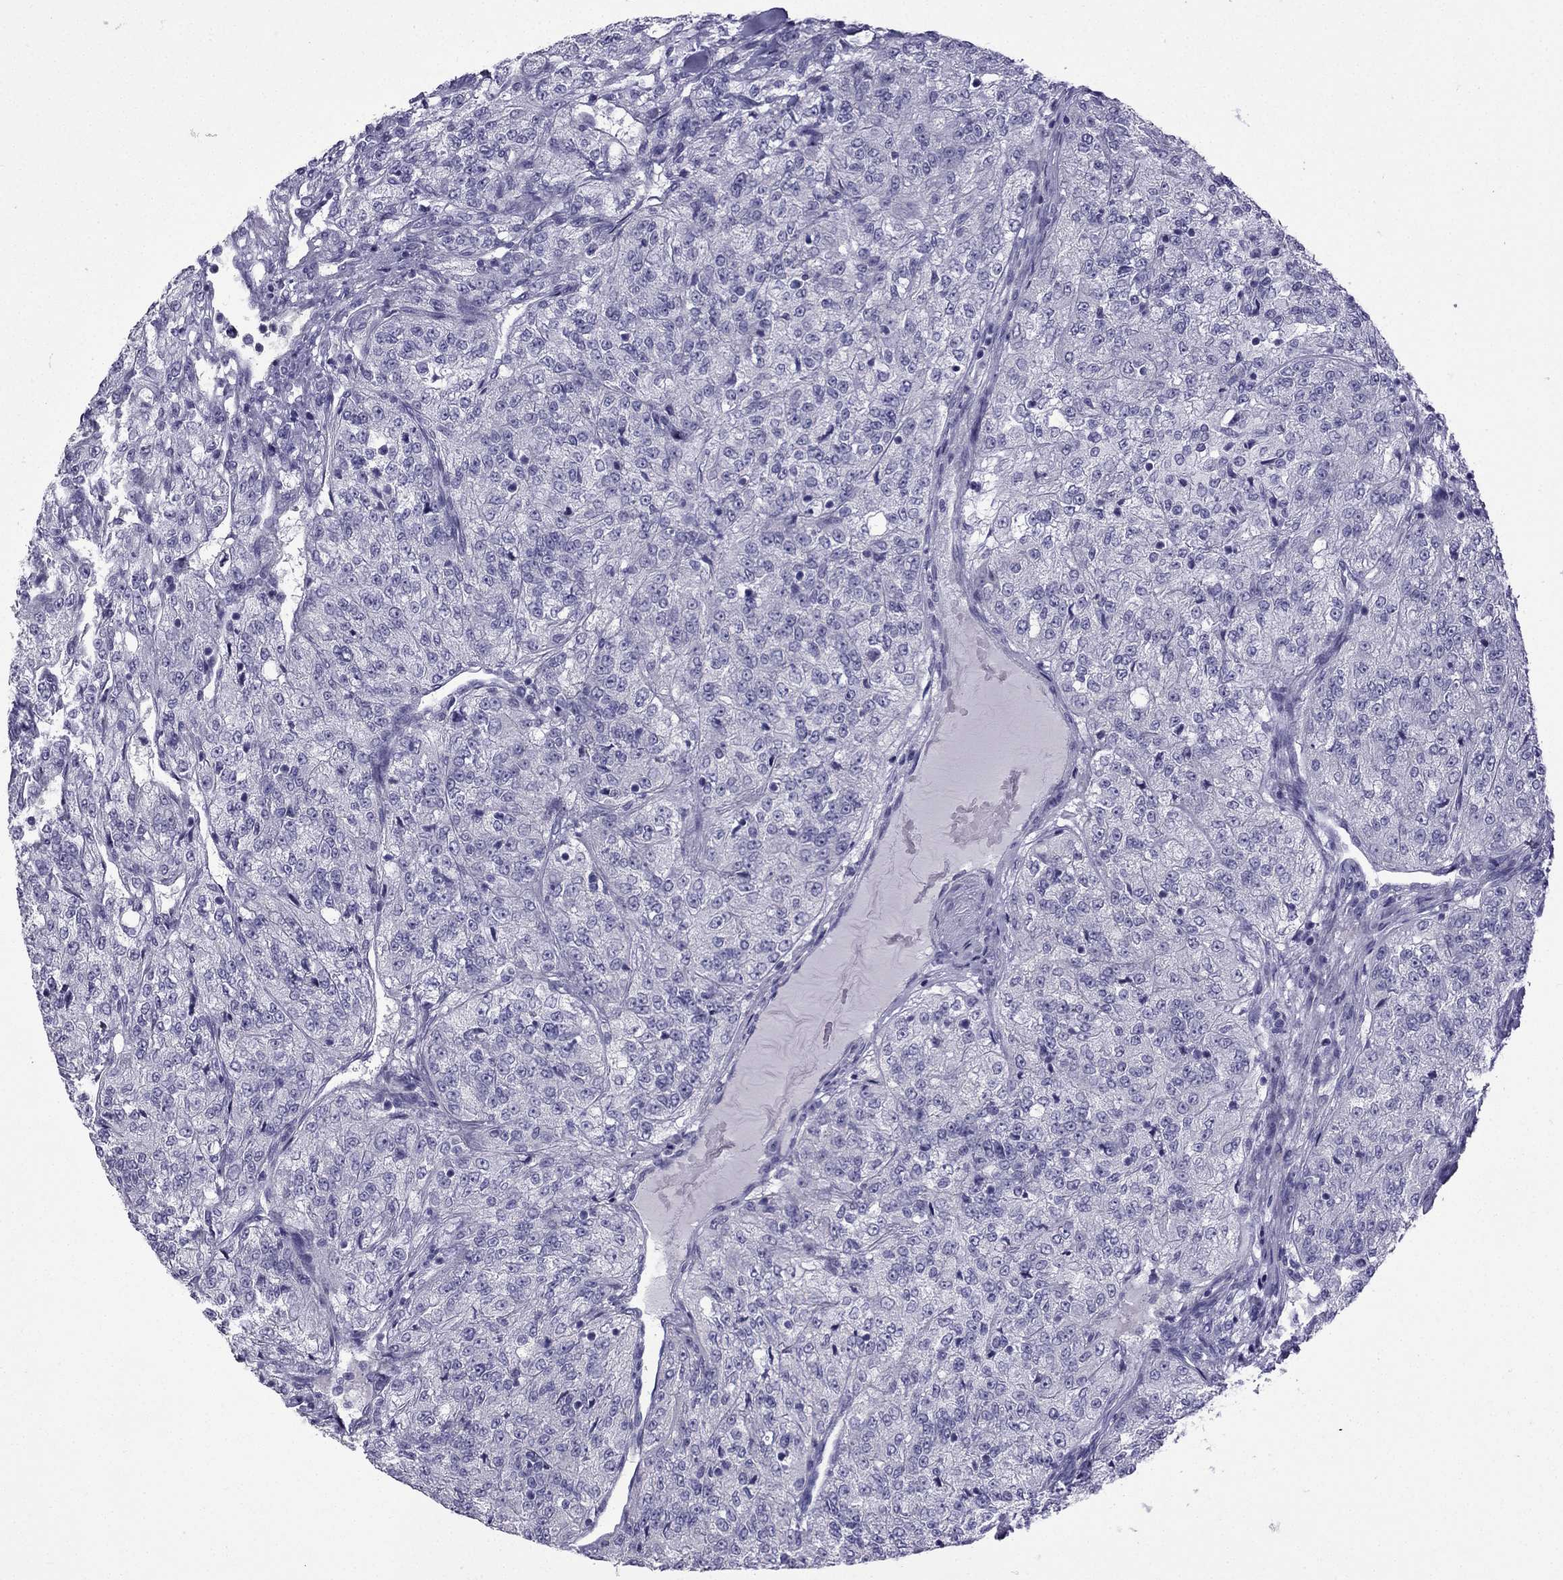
{"staining": {"intensity": "negative", "quantity": "none", "location": "none"}, "tissue": "renal cancer", "cell_type": "Tumor cells", "image_type": "cancer", "snomed": [{"axis": "morphology", "description": "Adenocarcinoma, NOS"}, {"axis": "topography", "description": "Kidney"}], "caption": "Tumor cells show no significant protein expression in renal cancer (adenocarcinoma).", "gene": "GJA8", "patient": {"sex": "female", "age": 63}}